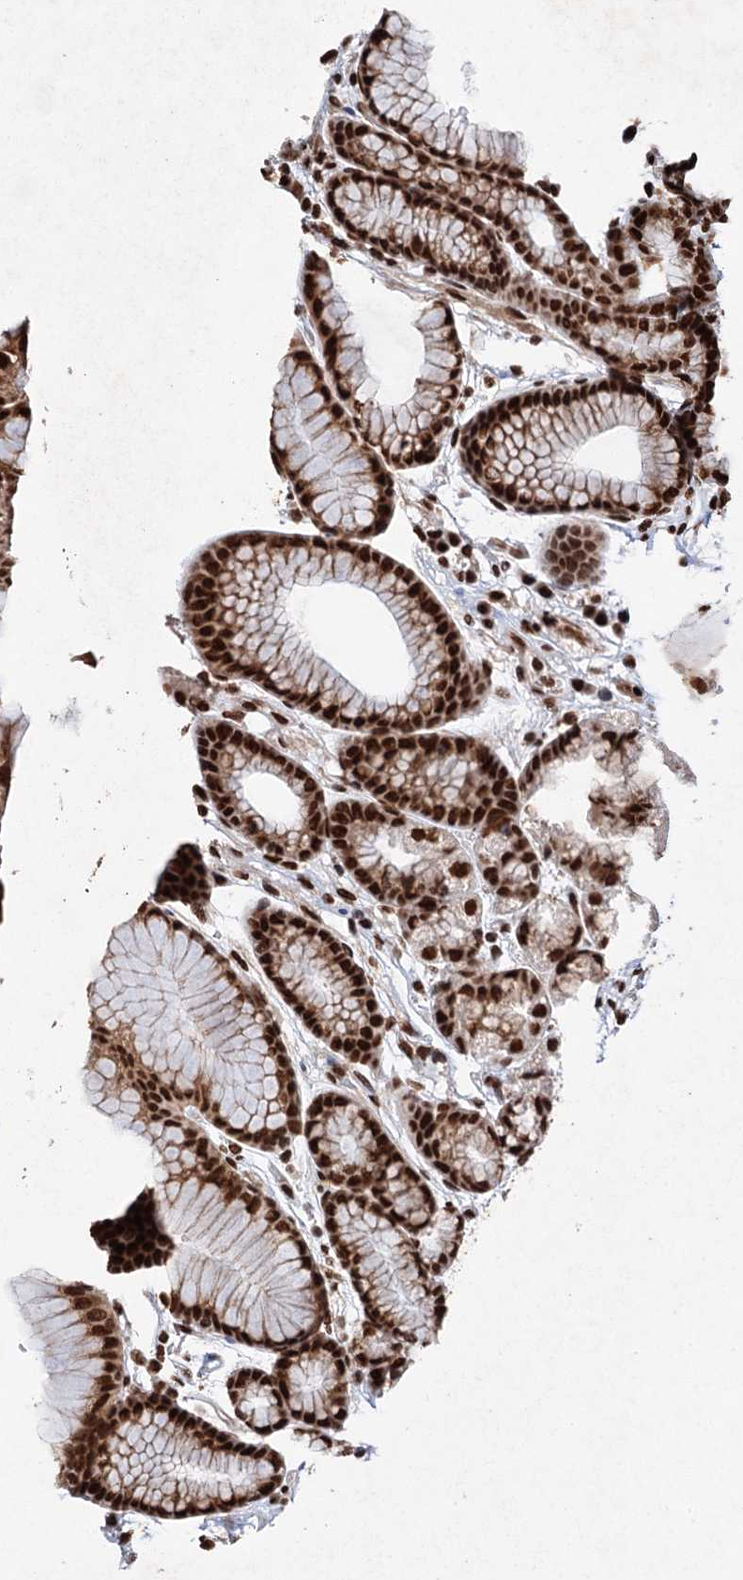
{"staining": {"intensity": "strong", "quantity": ">75%", "location": "nuclear"}, "tissue": "stomach", "cell_type": "Glandular cells", "image_type": "normal", "snomed": [{"axis": "morphology", "description": "Normal tissue, NOS"}, {"axis": "morphology", "description": "Adenocarcinoma, NOS"}, {"axis": "topography", "description": "Stomach"}], "caption": "The photomicrograph reveals a brown stain indicating the presence of a protein in the nuclear of glandular cells in stomach.", "gene": "MATR3", "patient": {"sex": "male", "age": 57}}